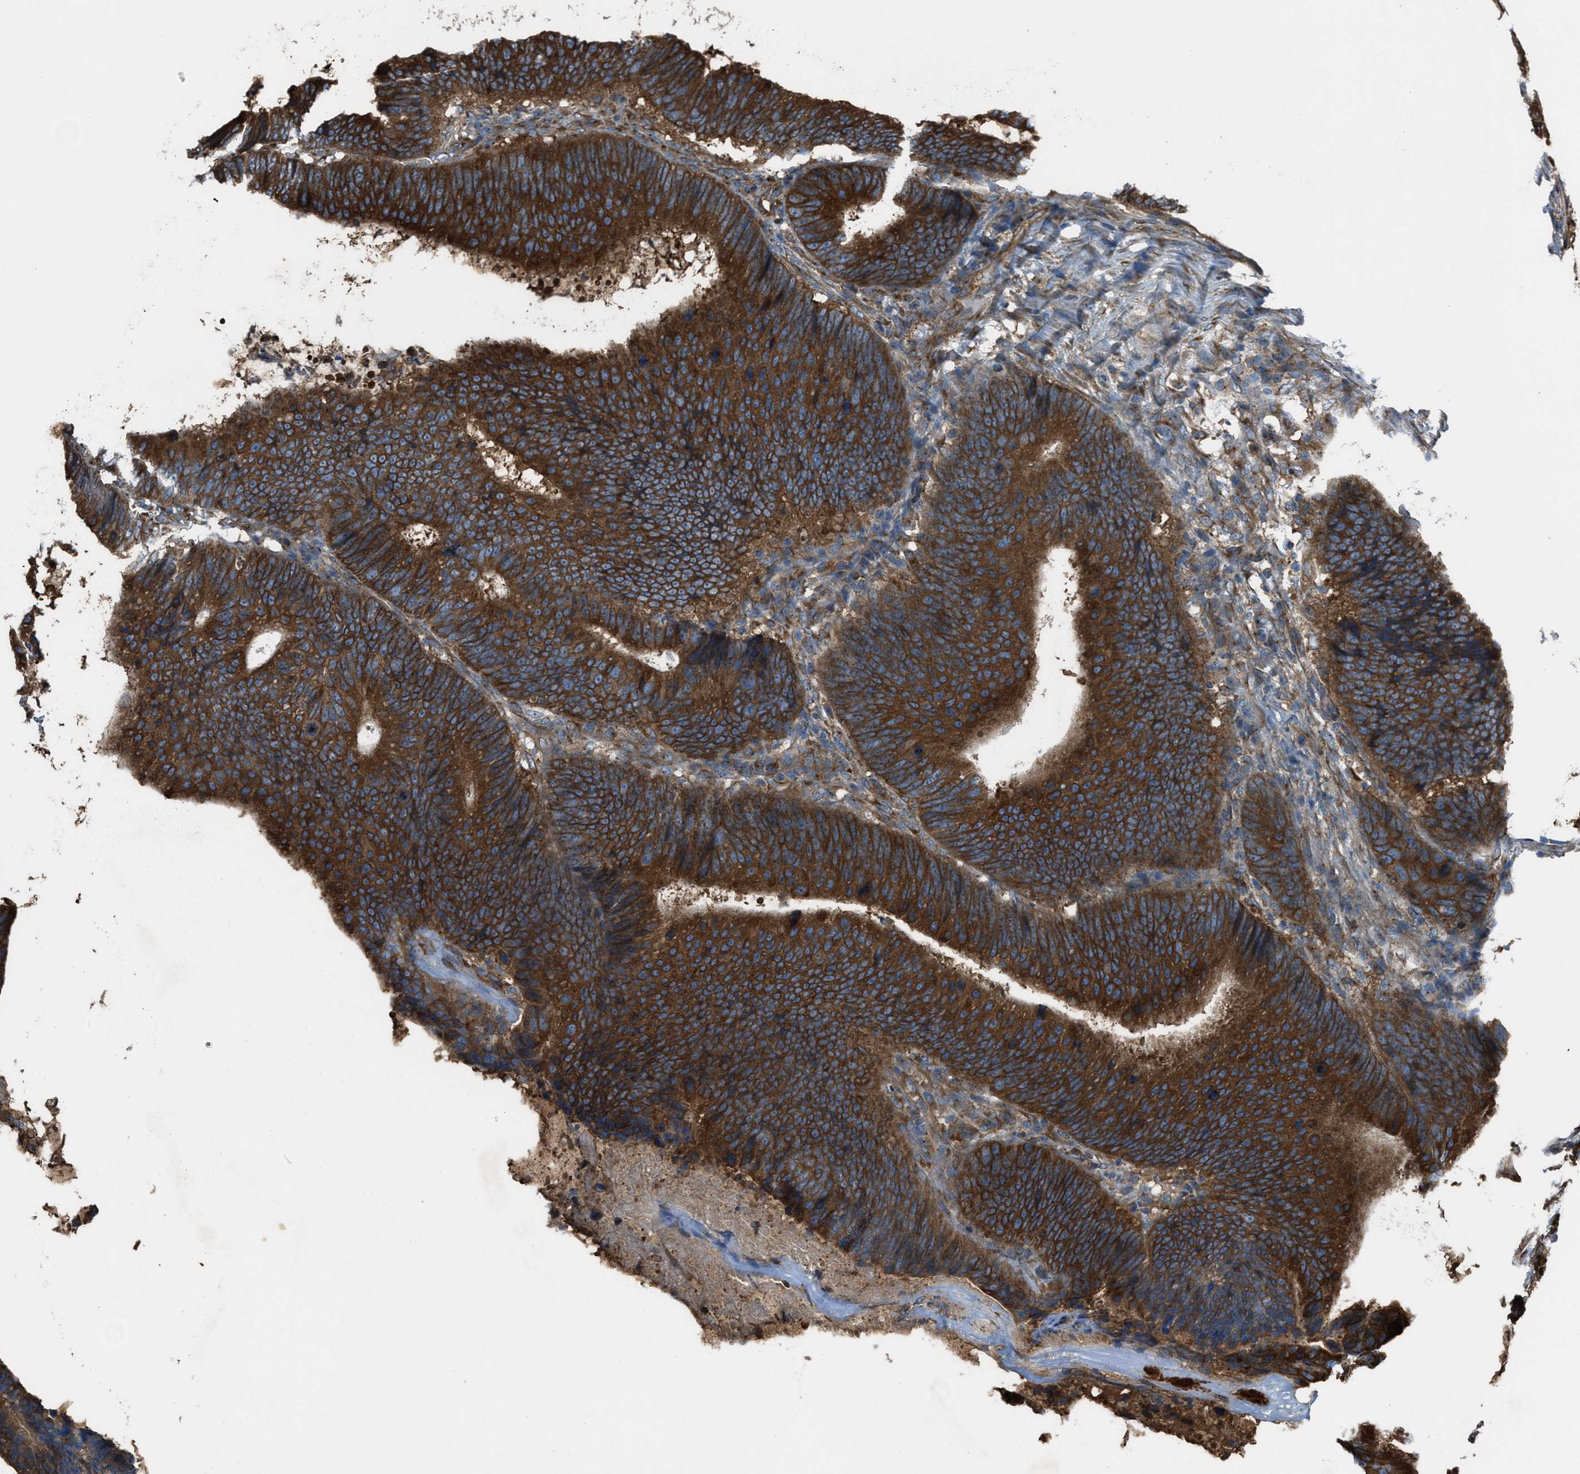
{"staining": {"intensity": "strong", "quantity": ">75%", "location": "cytoplasmic/membranous"}, "tissue": "colorectal cancer", "cell_type": "Tumor cells", "image_type": "cancer", "snomed": [{"axis": "morphology", "description": "Adenocarcinoma, NOS"}, {"axis": "topography", "description": "Colon"}], "caption": "High-magnification brightfield microscopy of colorectal adenocarcinoma stained with DAB (3,3'-diaminobenzidine) (brown) and counterstained with hematoxylin (blue). tumor cells exhibit strong cytoplasmic/membranous positivity is identified in about>75% of cells.", "gene": "TRPC1", "patient": {"sex": "male", "age": 56}}